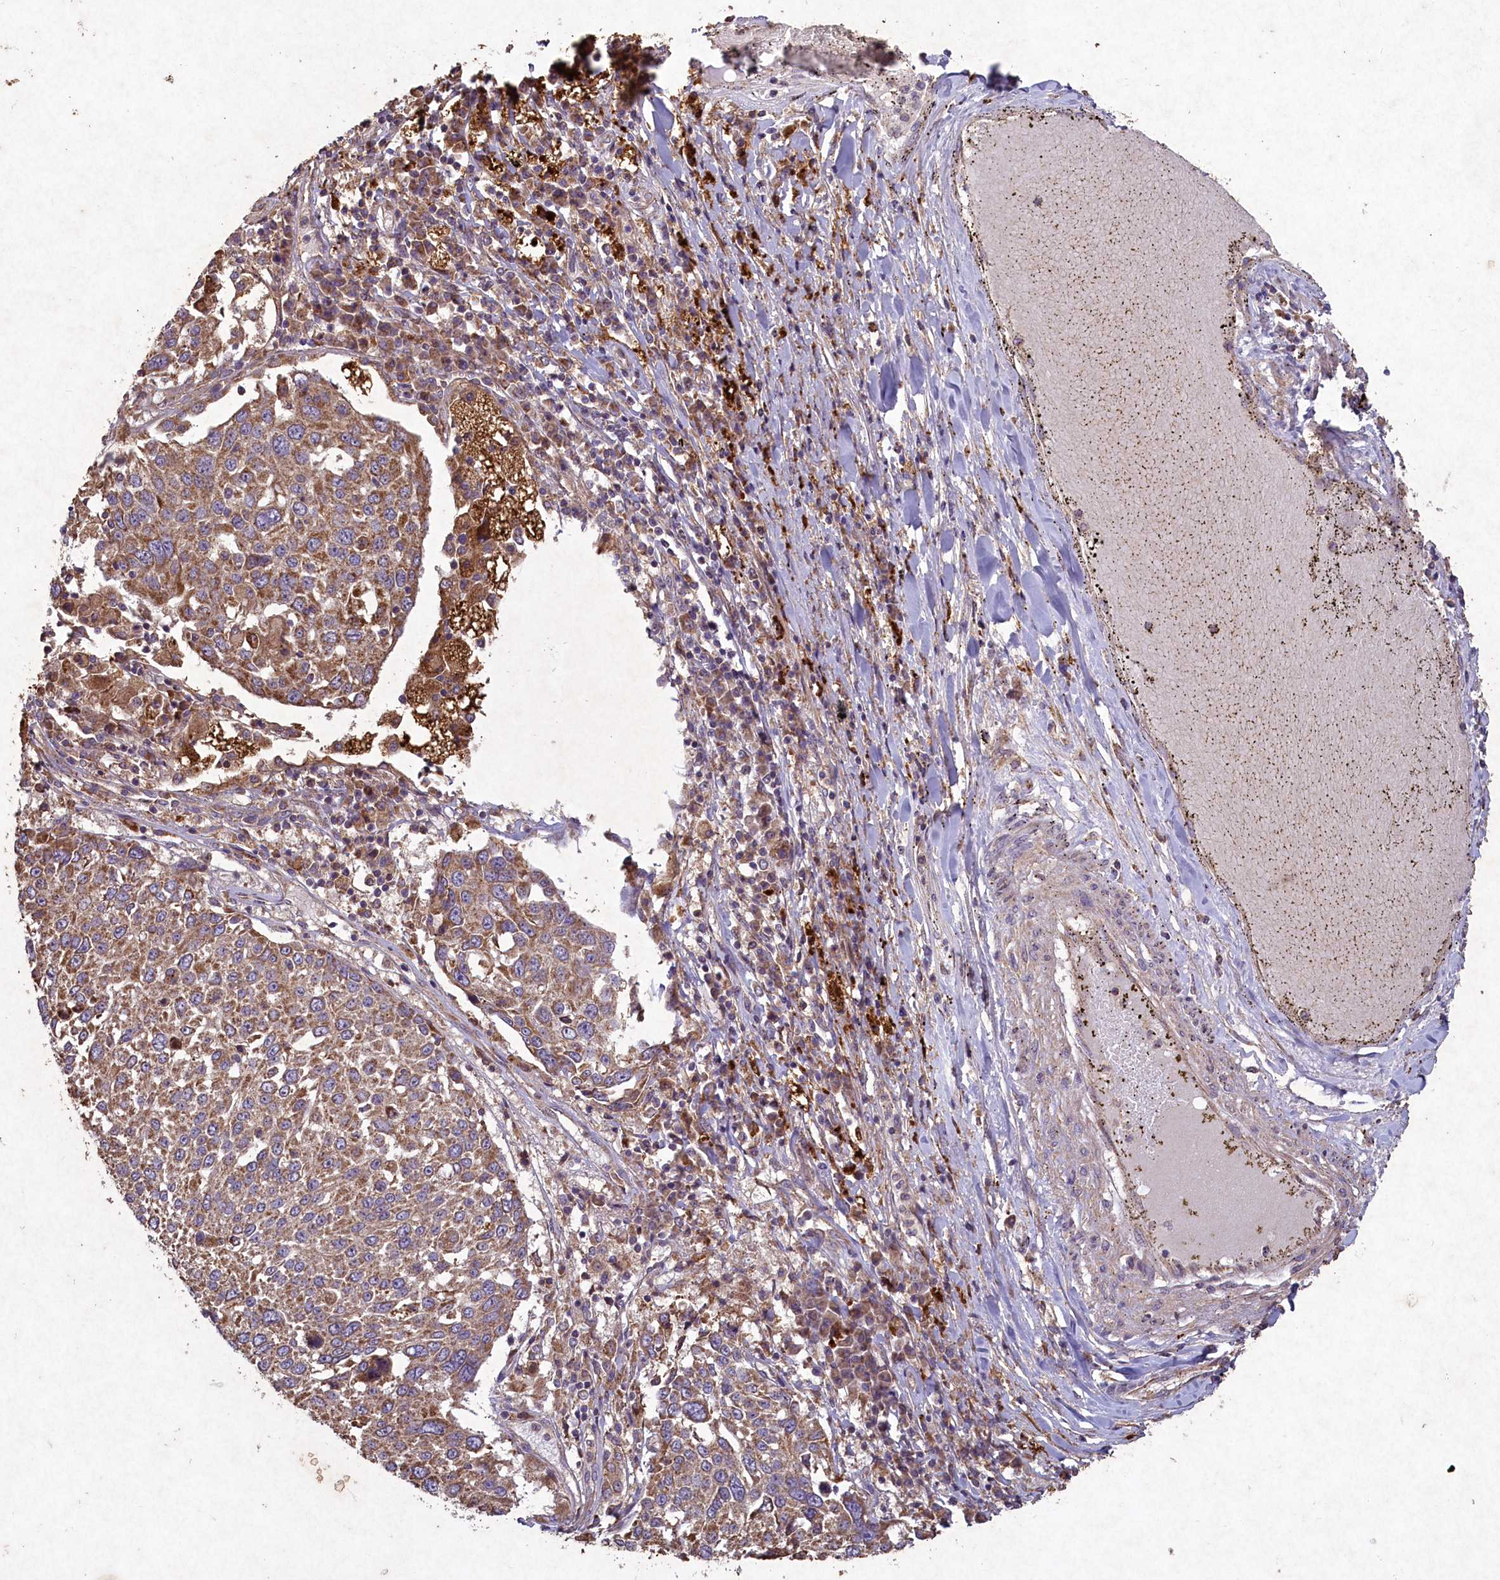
{"staining": {"intensity": "moderate", "quantity": ">75%", "location": "cytoplasmic/membranous"}, "tissue": "lung cancer", "cell_type": "Tumor cells", "image_type": "cancer", "snomed": [{"axis": "morphology", "description": "Squamous cell carcinoma, NOS"}, {"axis": "topography", "description": "Lung"}], "caption": "The immunohistochemical stain highlights moderate cytoplasmic/membranous staining in tumor cells of lung cancer tissue.", "gene": "CIAO2B", "patient": {"sex": "male", "age": 65}}